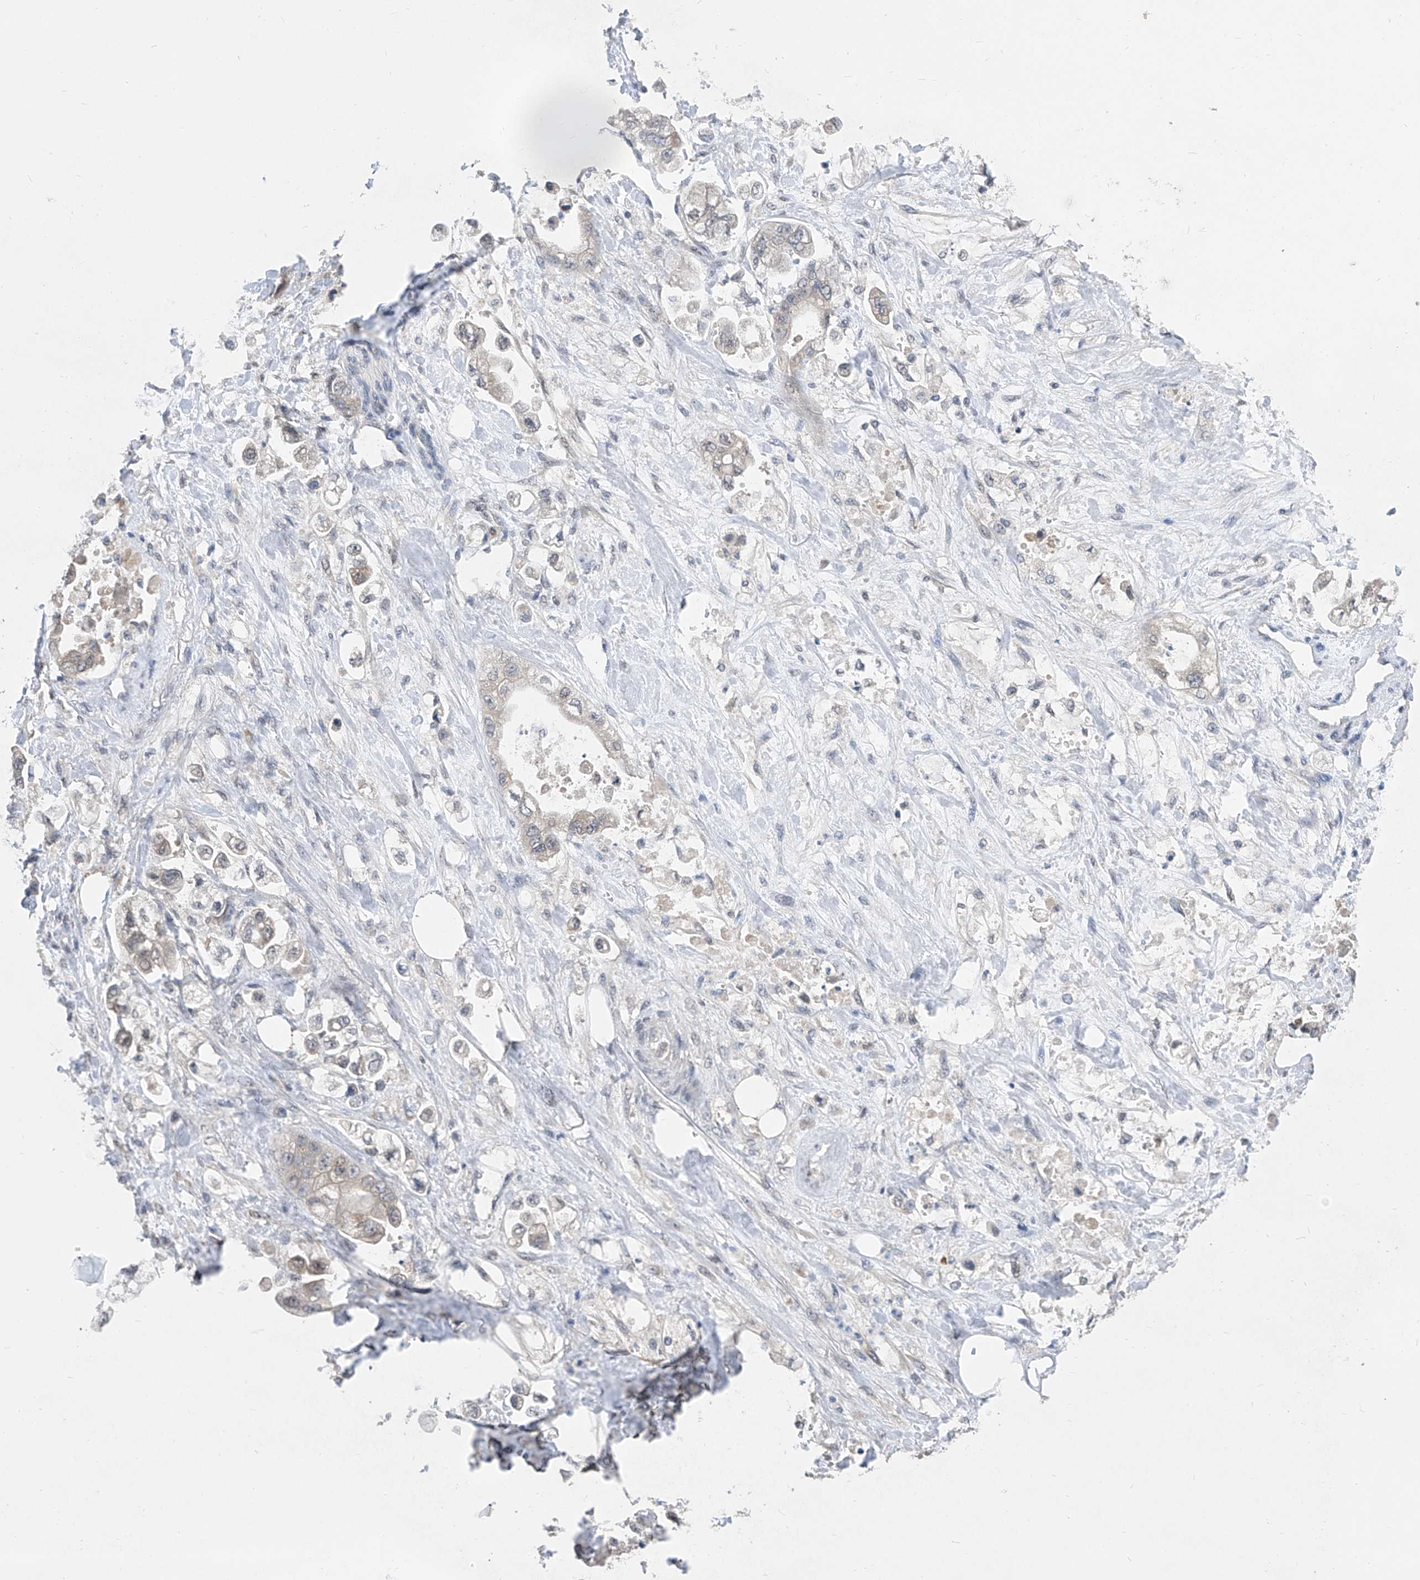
{"staining": {"intensity": "weak", "quantity": "<25%", "location": "cytoplasmic/membranous"}, "tissue": "stomach cancer", "cell_type": "Tumor cells", "image_type": "cancer", "snomed": [{"axis": "morphology", "description": "Adenocarcinoma, NOS"}, {"axis": "topography", "description": "Stomach"}], "caption": "A high-resolution photomicrograph shows IHC staining of stomach cancer, which displays no significant staining in tumor cells. Nuclei are stained in blue.", "gene": "CETN2", "patient": {"sex": "male", "age": 62}}